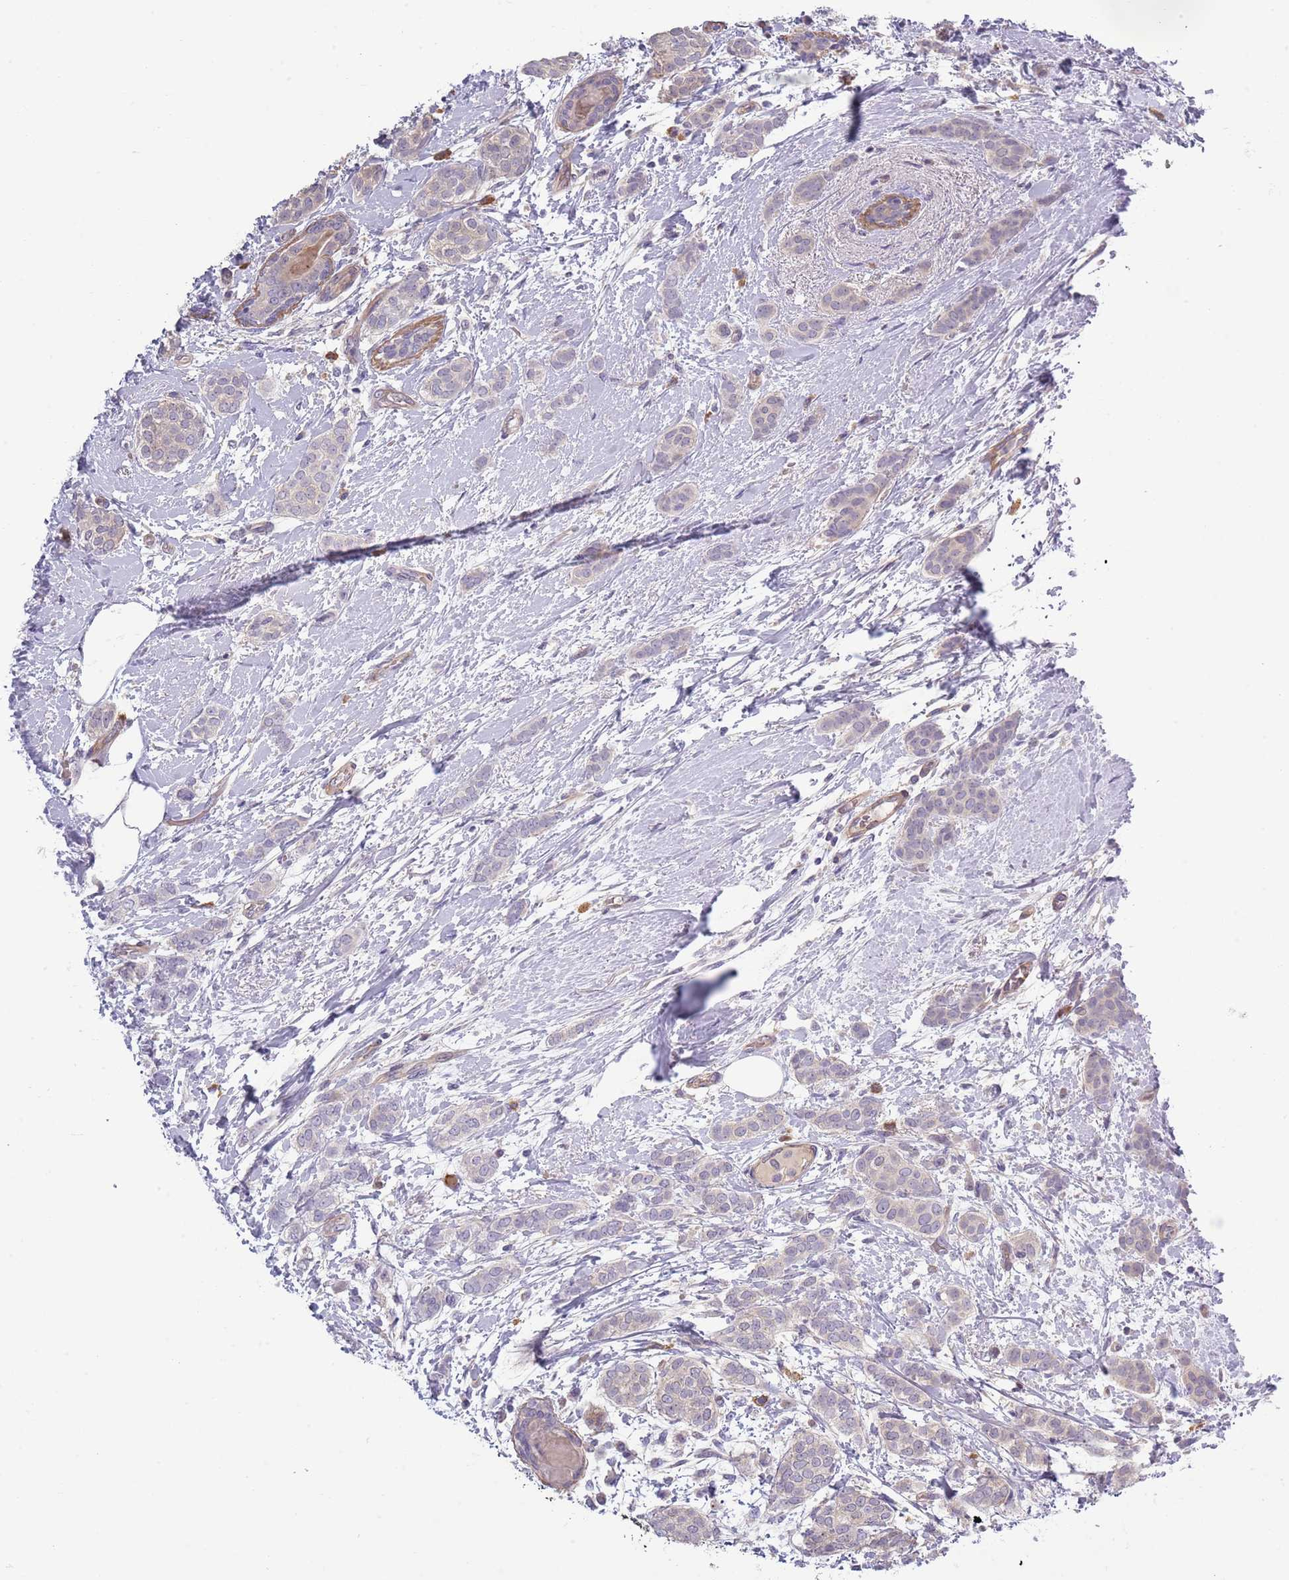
{"staining": {"intensity": "weak", "quantity": "<25%", "location": "cytoplasmic/membranous"}, "tissue": "breast cancer", "cell_type": "Tumor cells", "image_type": "cancer", "snomed": [{"axis": "morphology", "description": "Duct carcinoma"}, {"axis": "topography", "description": "Breast"}], "caption": "Tumor cells are negative for brown protein staining in intraductal carcinoma (breast).", "gene": "TINAGL1", "patient": {"sex": "female", "age": 72}}